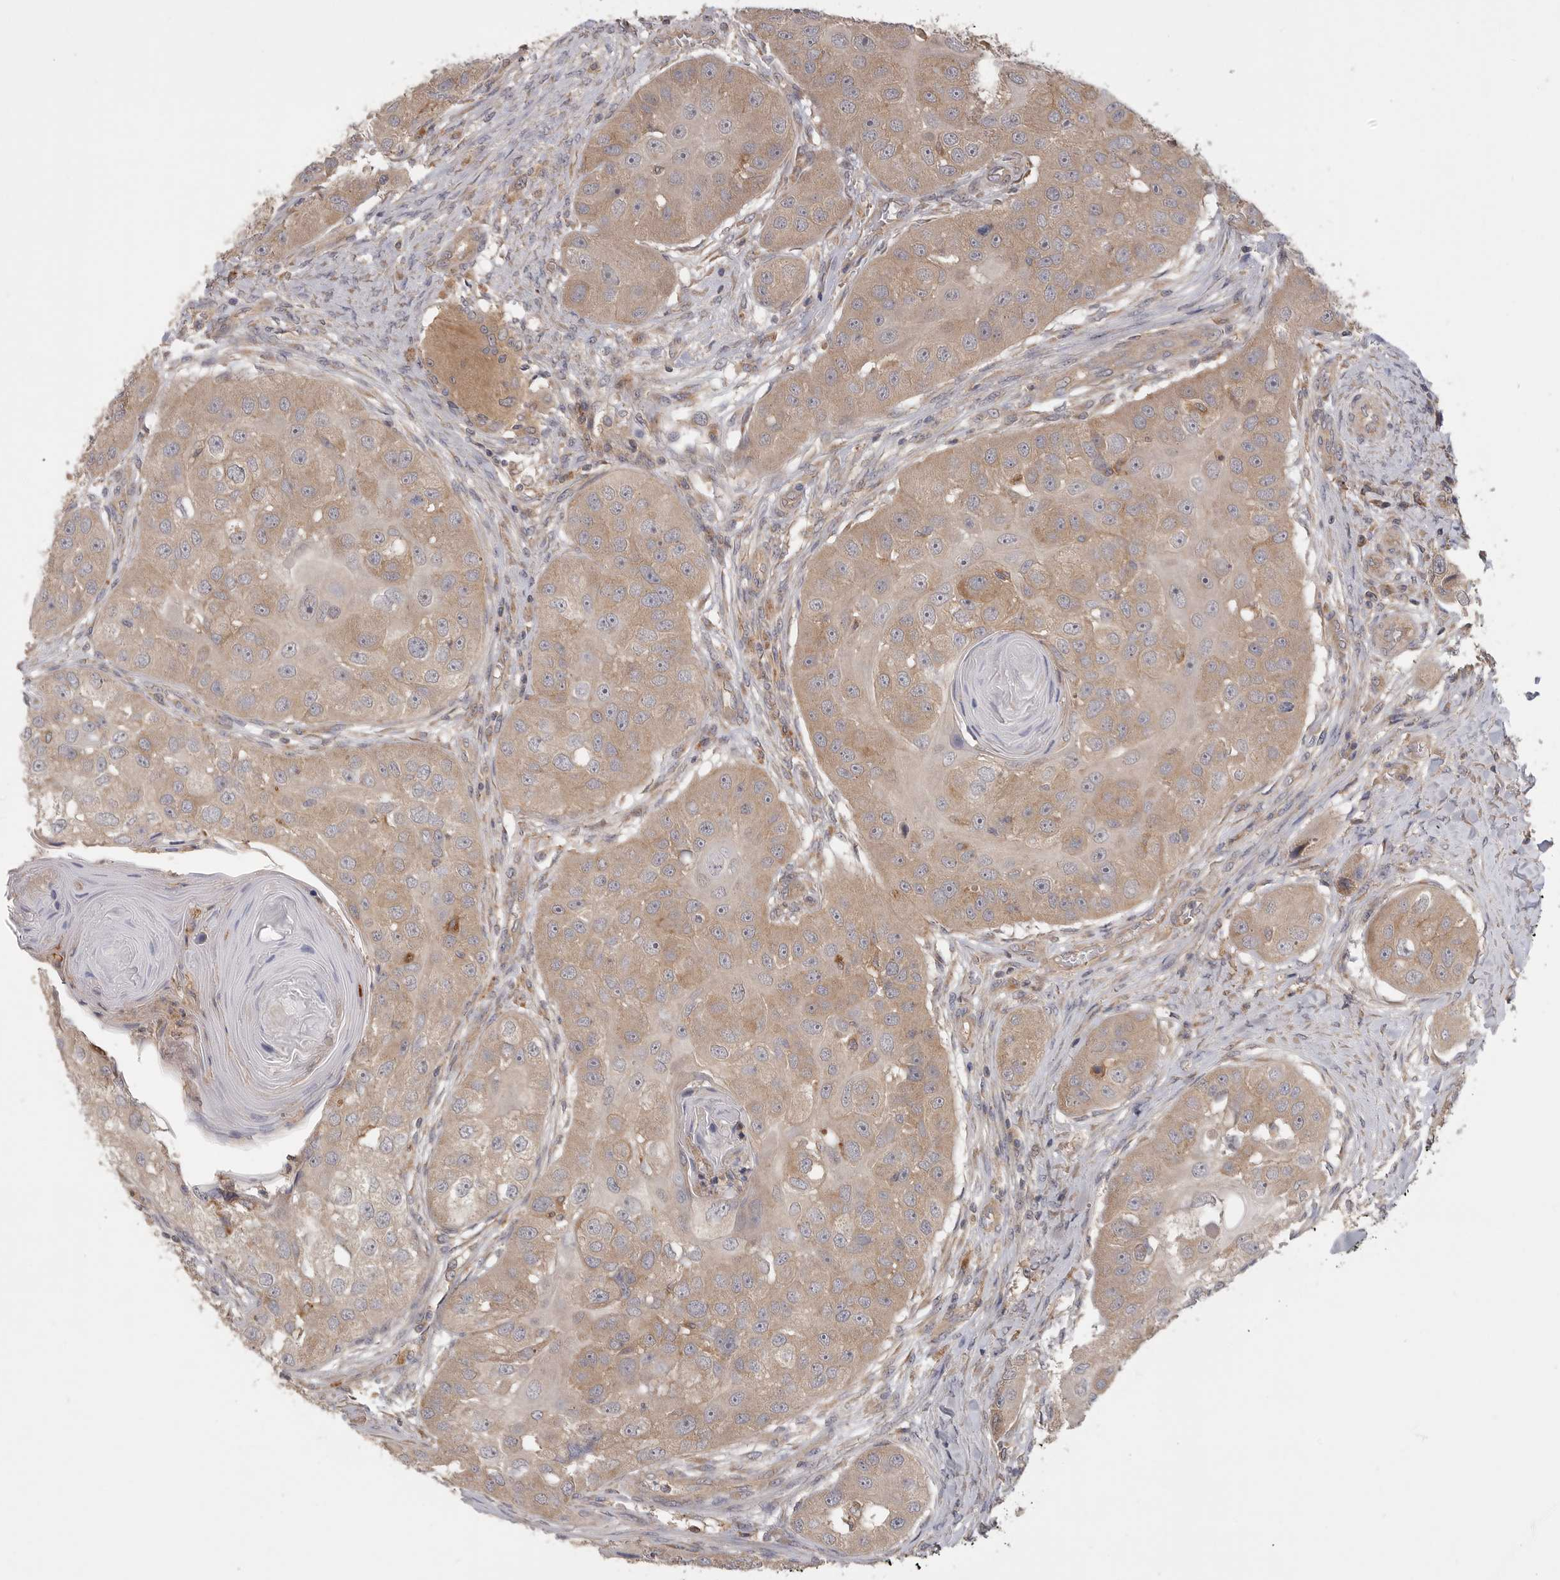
{"staining": {"intensity": "weak", "quantity": ">75%", "location": "cytoplasmic/membranous"}, "tissue": "head and neck cancer", "cell_type": "Tumor cells", "image_type": "cancer", "snomed": [{"axis": "morphology", "description": "Normal tissue, NOS"}, {"axis": "morphology", "description": "Squamous cell carcinoma, NOS"}, {"axis": "topography", "description": "Skeletal muscle"}, {"axis": "topography", "description": "Head-Neck"}], "caption": "Immunohistochemical staining of human head and neck squamous cell carcinoma demonstrates low levels of weak cytoplasmic/membranous positivity in approximately >75% of tumor cells.", "gene": "ZNF232", "patient": {"sex": "male", "age": 51}}